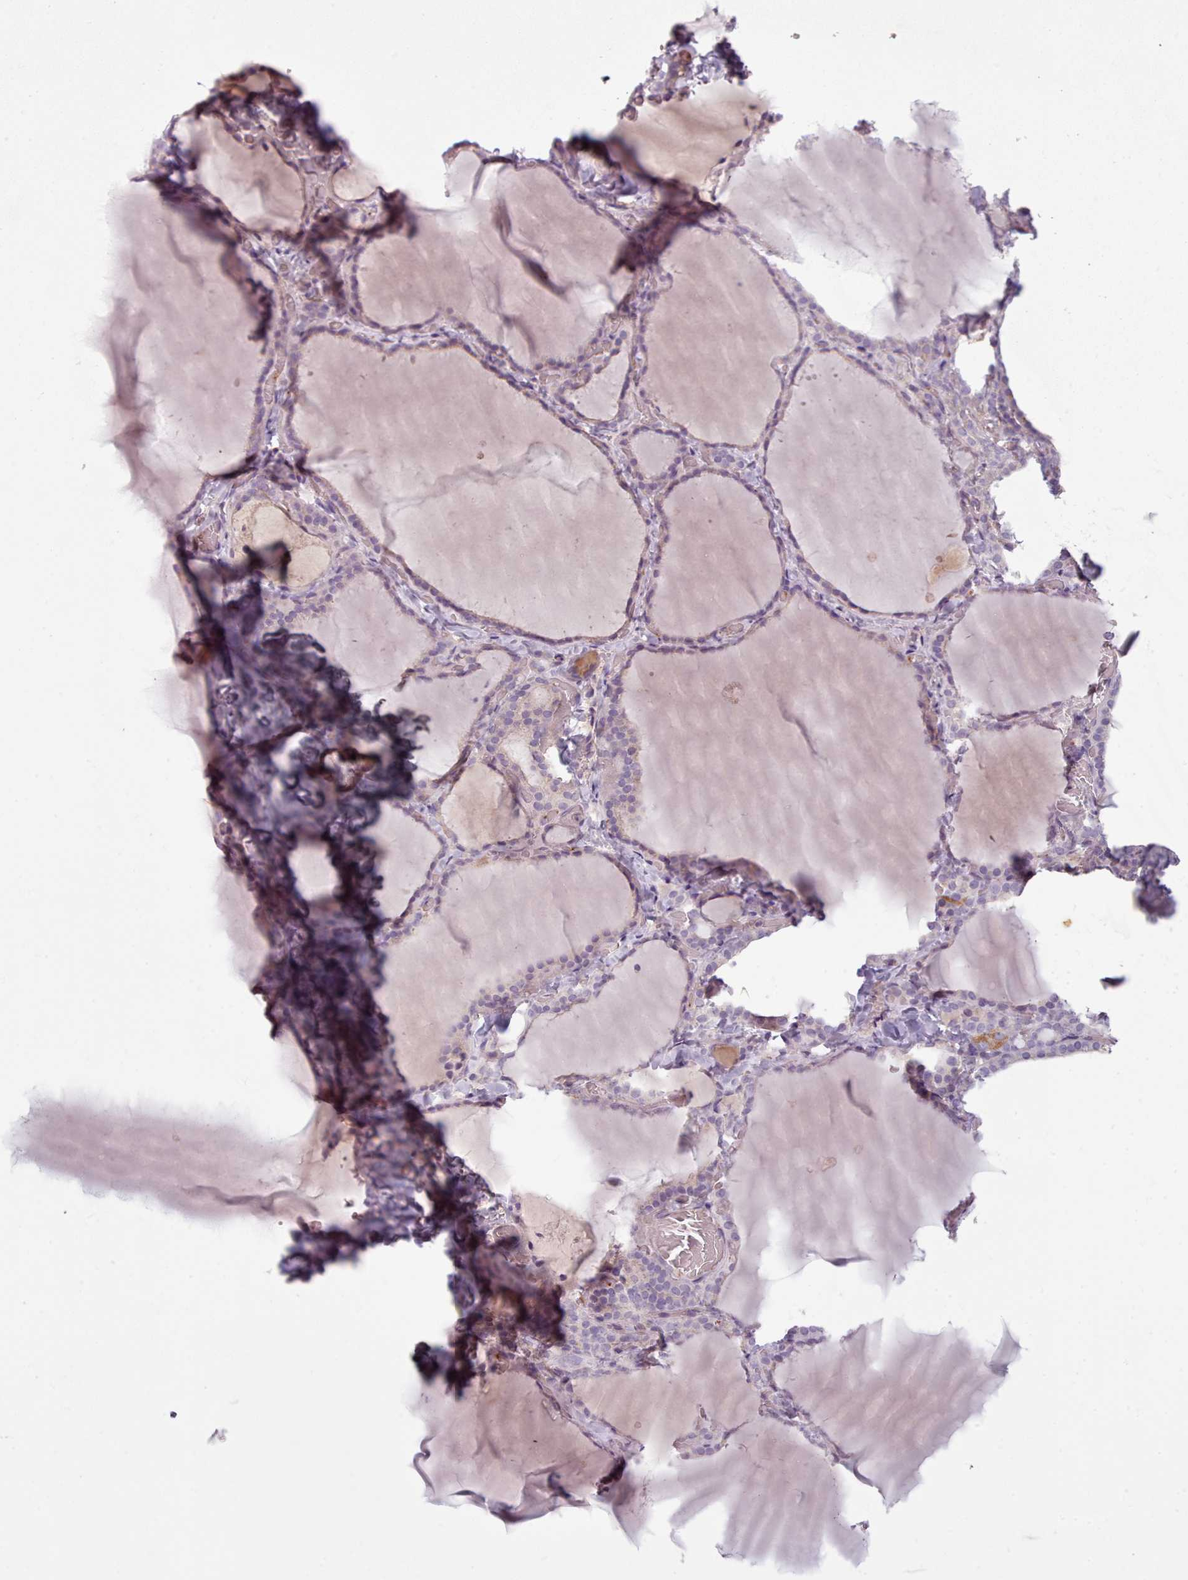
{"staining": {"intensity": "weak", "quantity": "<25%", "location": "cytoplasmic/membranous"}, "tissue": "thyroid gland", "cell_type": "Glandular cells", "image_type": "normal", "snomed": [{"axis": "morphology", "description": "Normal tissue, NOS"}, {"axis": "topography", "description": "Thyroid gland"}], "caption": "The photomicrograph reveals no significant positivity in glandular cells of thyroid gland.", "gene": "LAPTM5", "patient": {"sex": "female", "age": 22}}